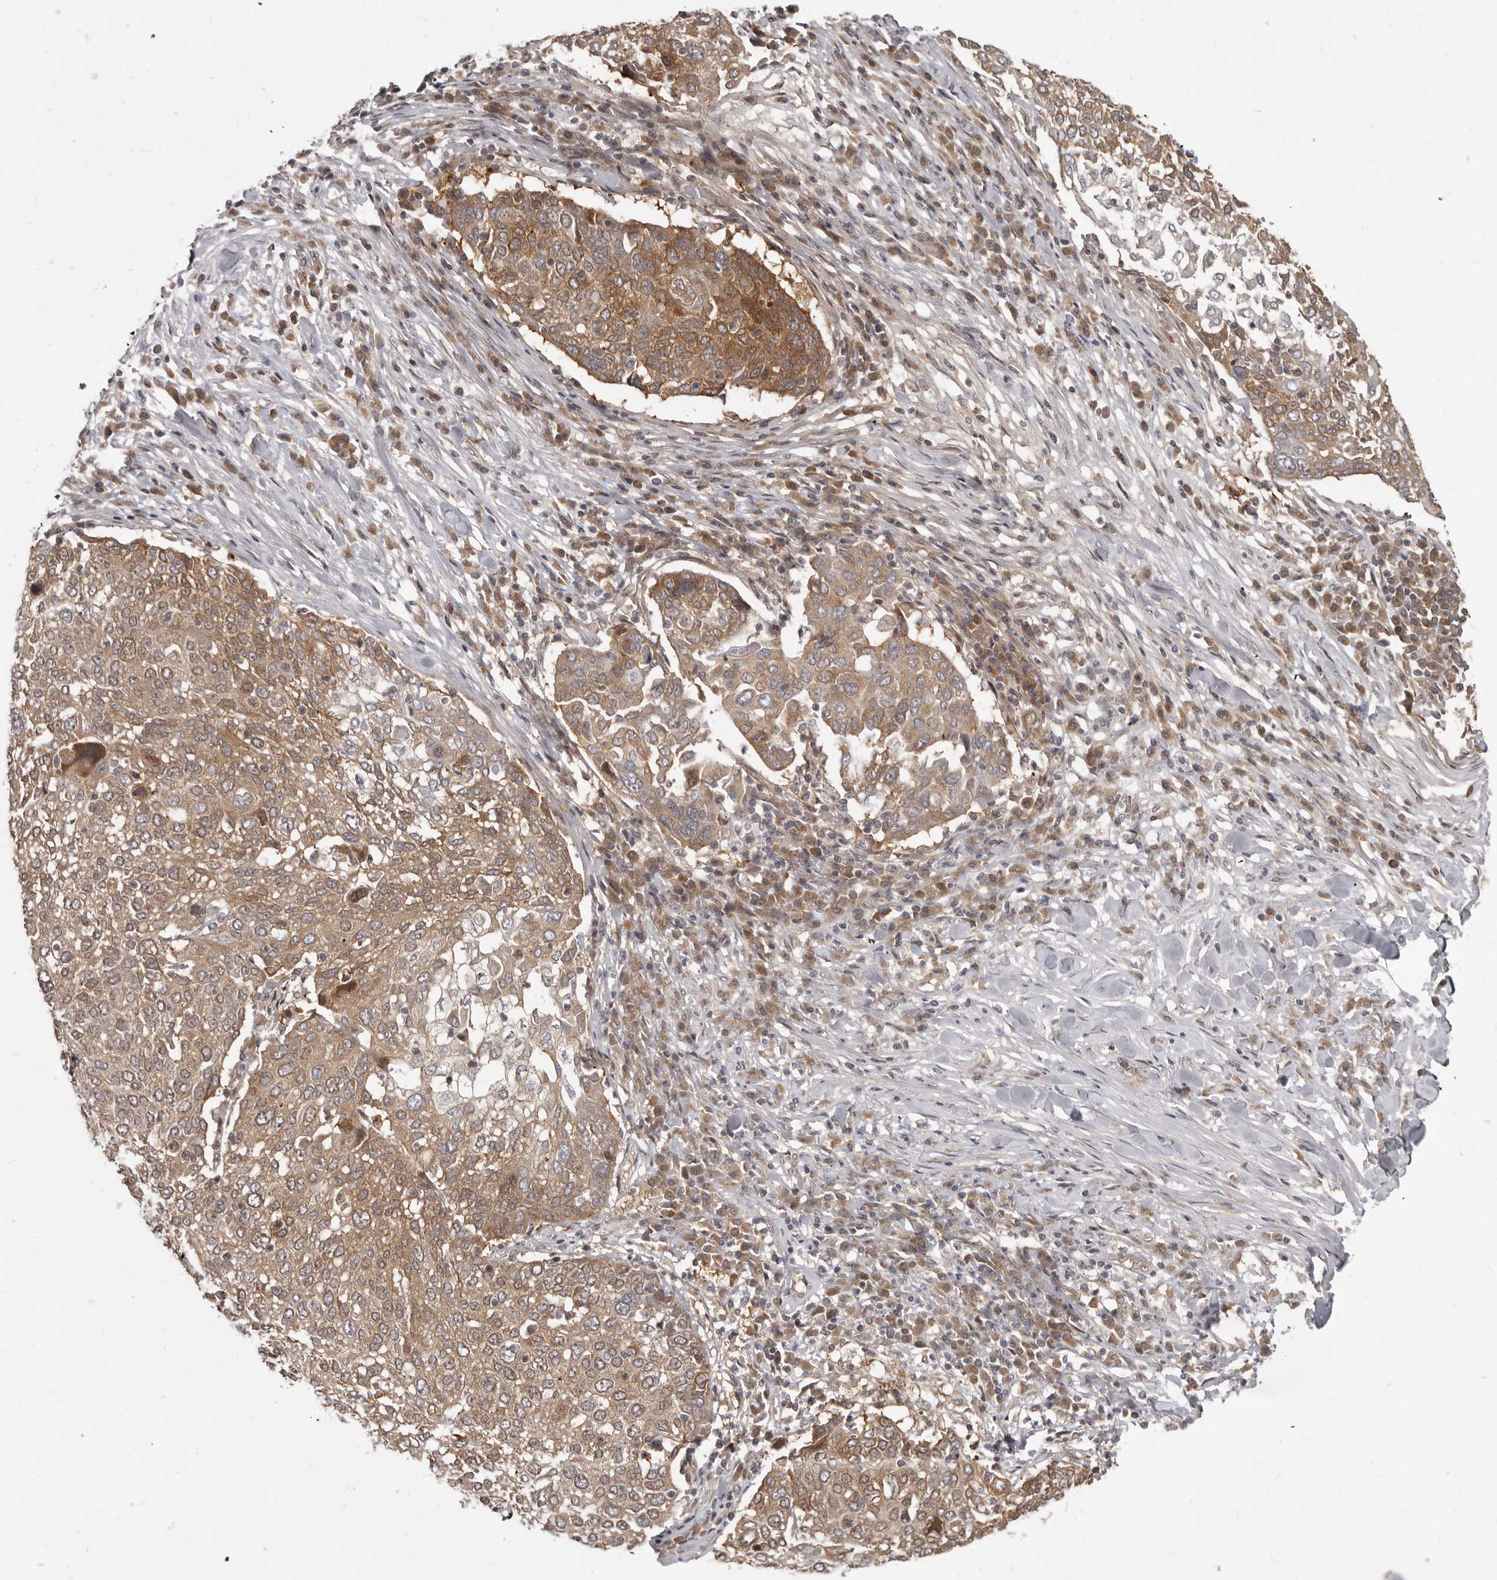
{"staining": {"intensity": "moderate", "quantity": ">75%", "location": "cytoplasmic/membranous,nuclear"}, "tissue": "lung cancer", "cell_type": "Tumor cells", "image_type": "cancer", "snomed": [{"axis": "morphology", "description": "Squamous cell carcinoma, NOS"}, {"axis": "topography", "description": "Lung"}], "caption": "IHC image of lung cancer (squamous cell carcinoma) stained for a protein (brown), which shows medium levels of moderate cytoplasmic/membranous and nuclear expression in about >75% of tumor cells.", "gene": "BAD", "patient": {"sex": "male", "age": 65}}